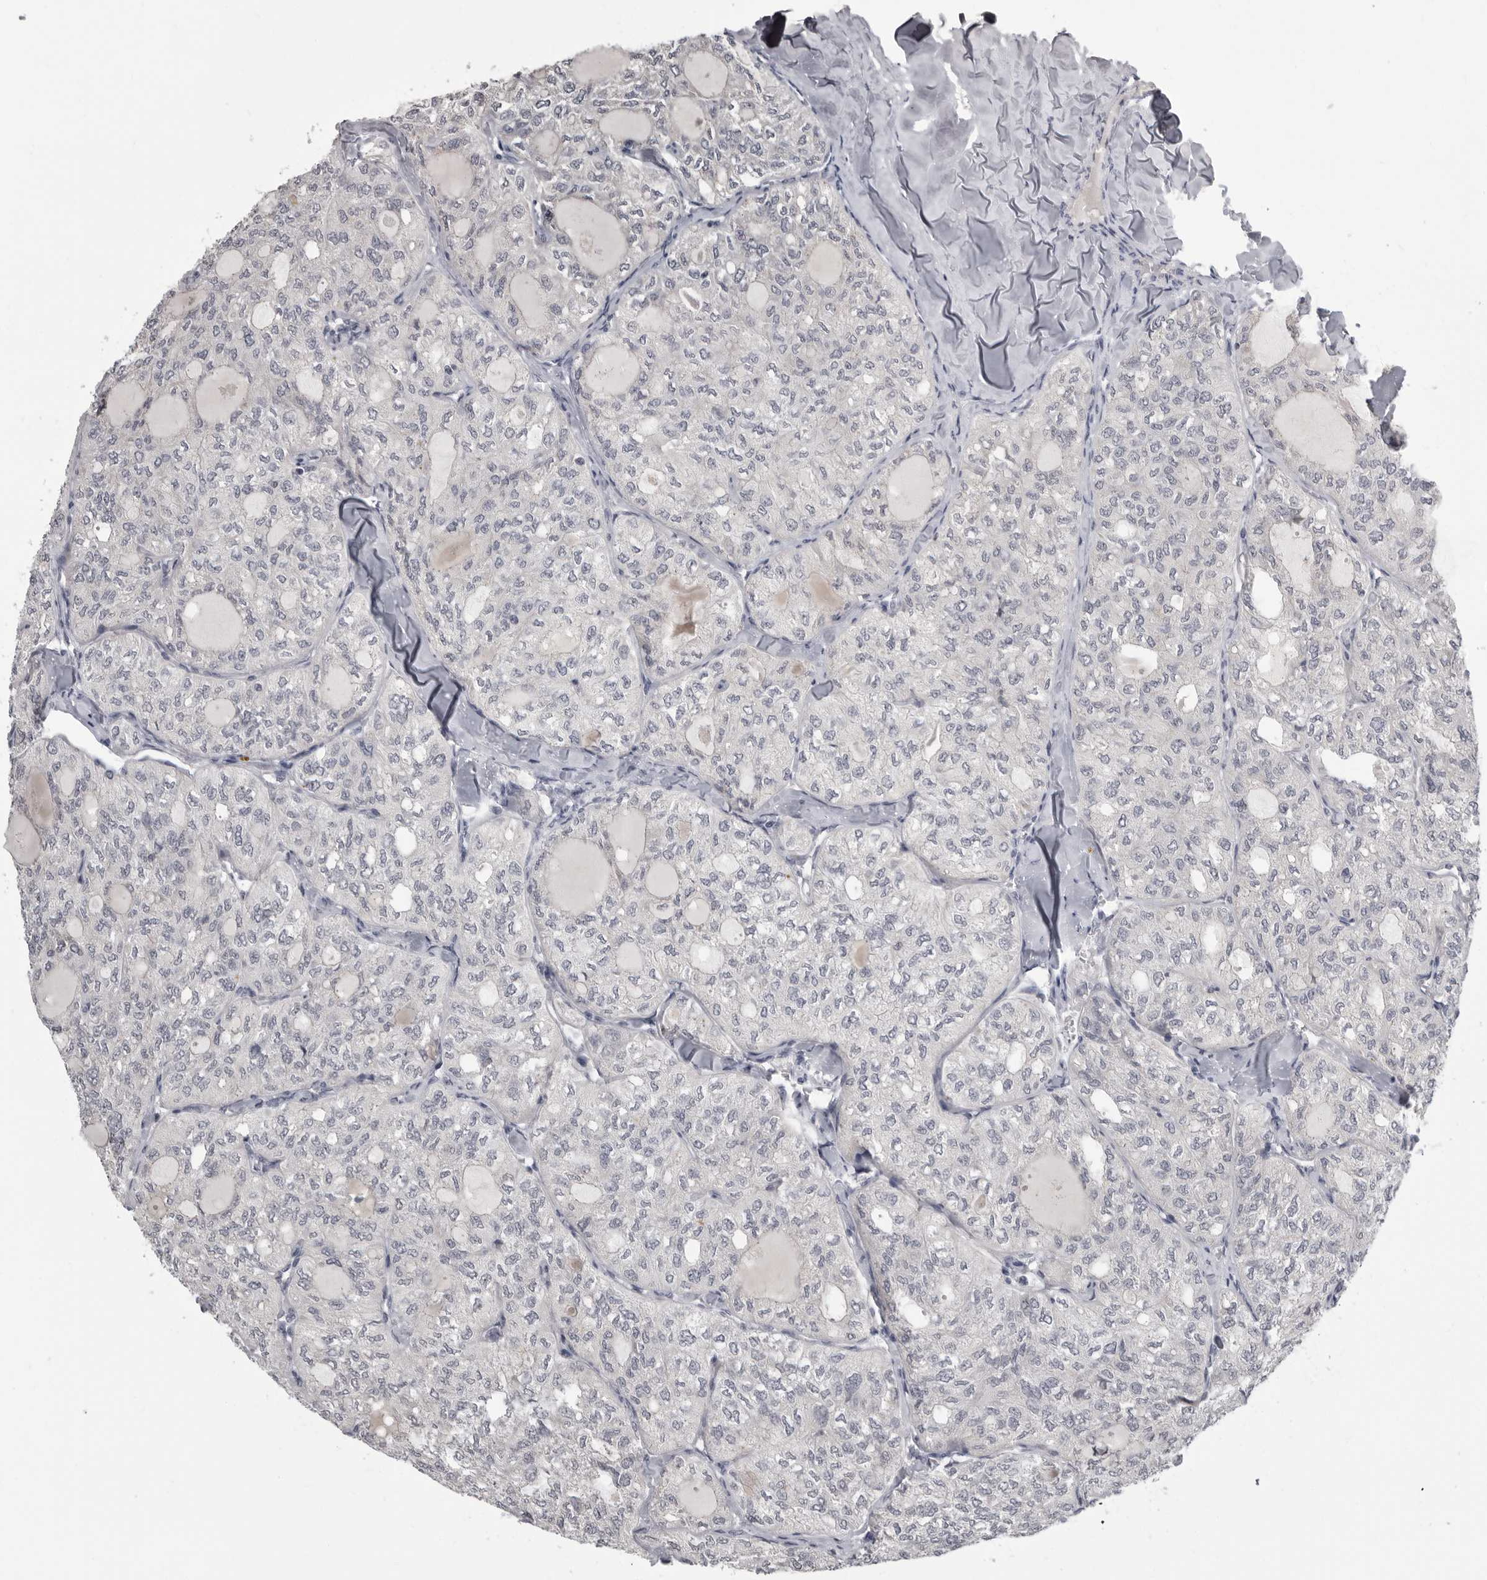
{"staining": {"intensity": "negative", "quantity": "none", "location": "none"}, "tissue": "thyroid cancer", "cell_type": "Tumor cells", "image_type": "cancer", "snomed": [{"axis": "morphology", "description": "Follicular adenoma carcinoma, NOS"}, {"axis": "topography", "description": "Thyroid gland"}], "caption": "A high-resolution histopathology image shows immunohistochemistry (IHC) staining of thyroid cancer (follicular adenoma carcinoma), which exhibits no significant positivity in tumor cells.", "gene": "MRTO4", "patient": {"sex": "male", "age": 75}}